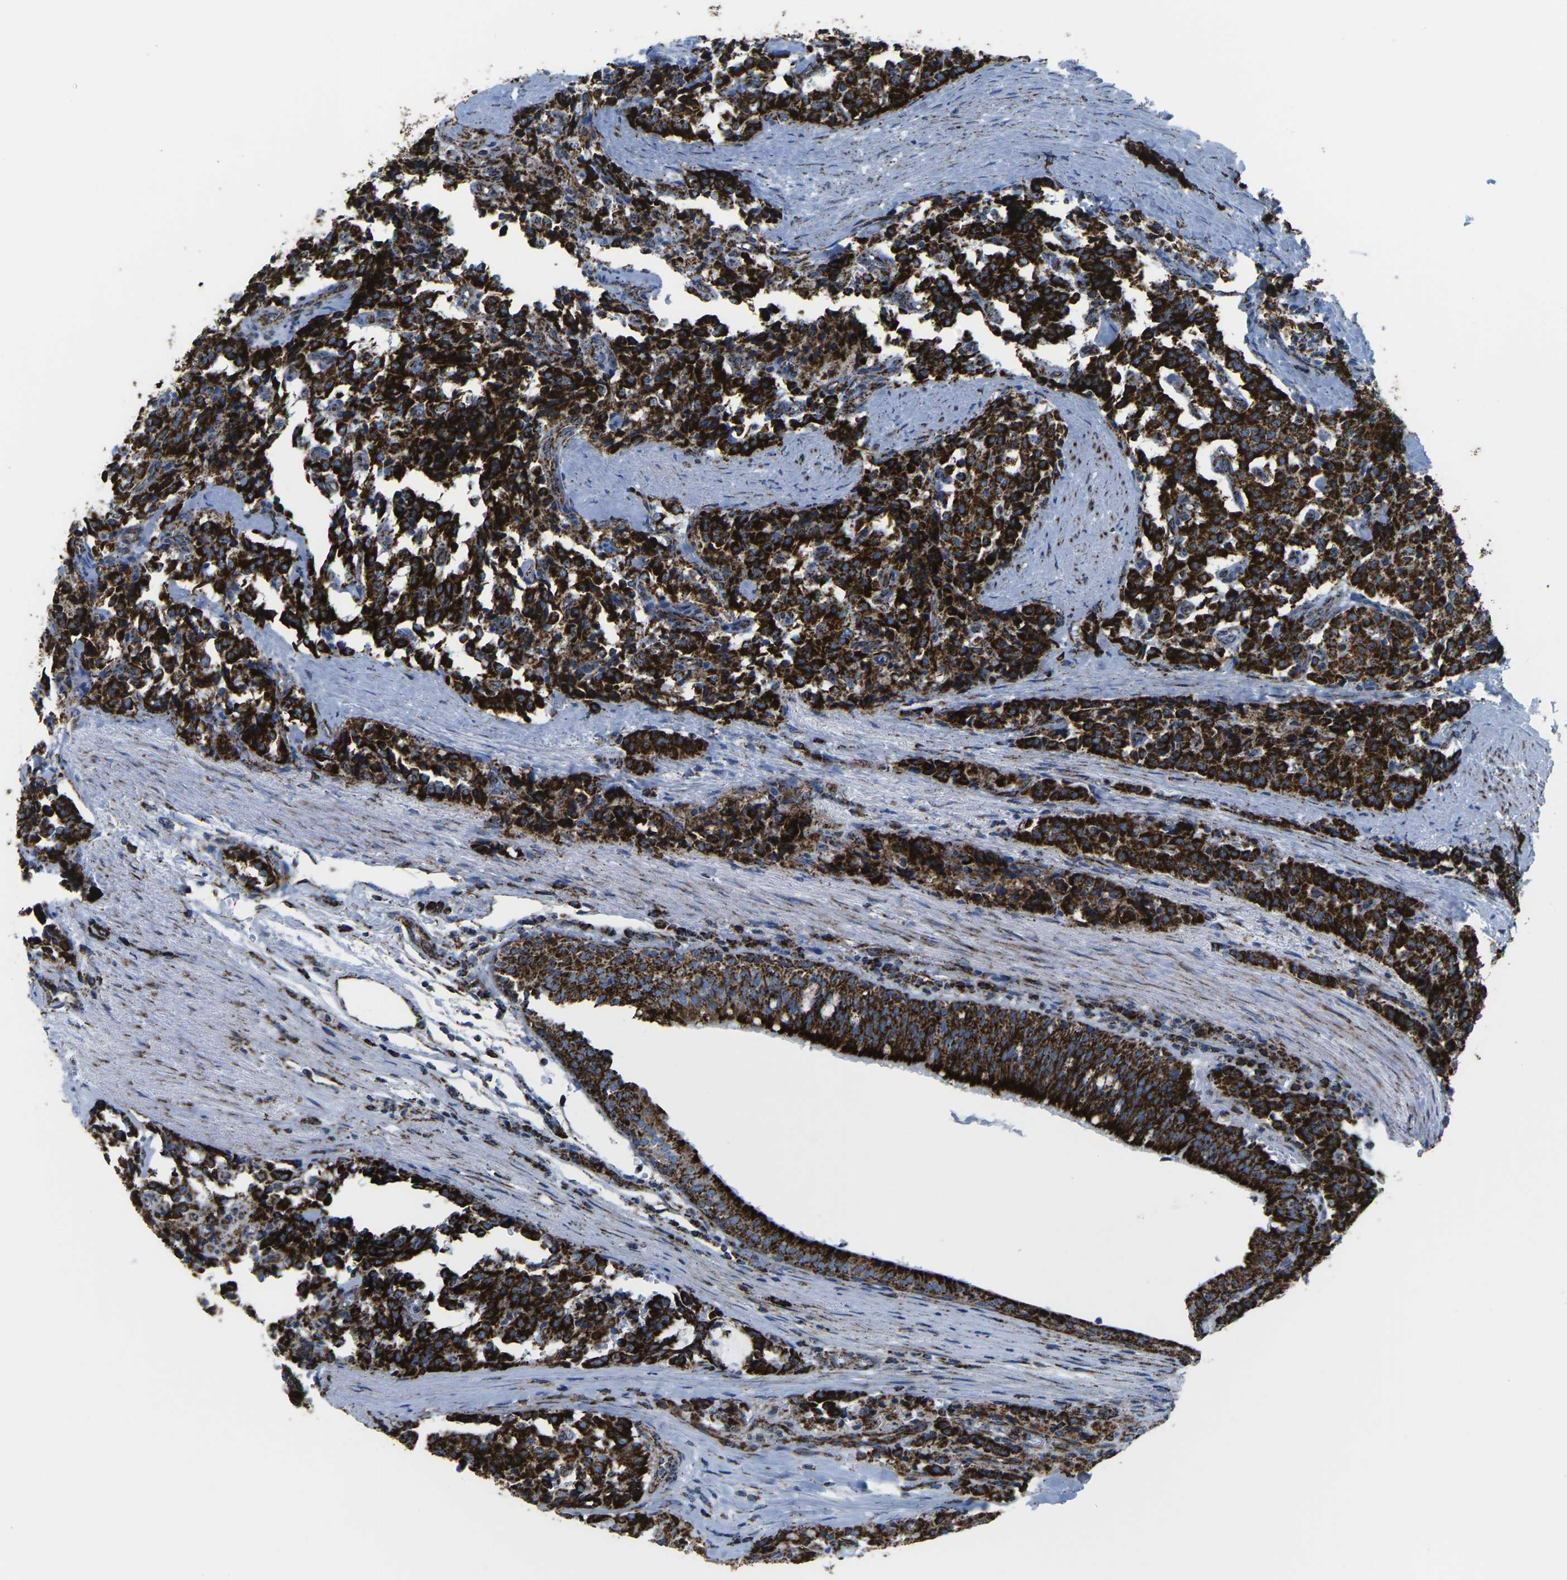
{"staining": {"intensity": "strong", "quantity": ">75%", "location": "cytoplasmic/membranous"}, "tissue": "carcinoid", "cell_type": "Tumor cells", "image_type": "cancer", "snomed": [{"axis": "morphology", "description": "Carcinoid, malignant, NOS"}, {"axis": "topography", "description": "Lung"}], "caption": "Protein analysis of carcinoid (malignant) tissue shows strong cytoplasmic/membranous expression in approximately >75% of tumor cells.", "gene": "MT-CO2", "patient": {"sex": "male", "age": 30}}